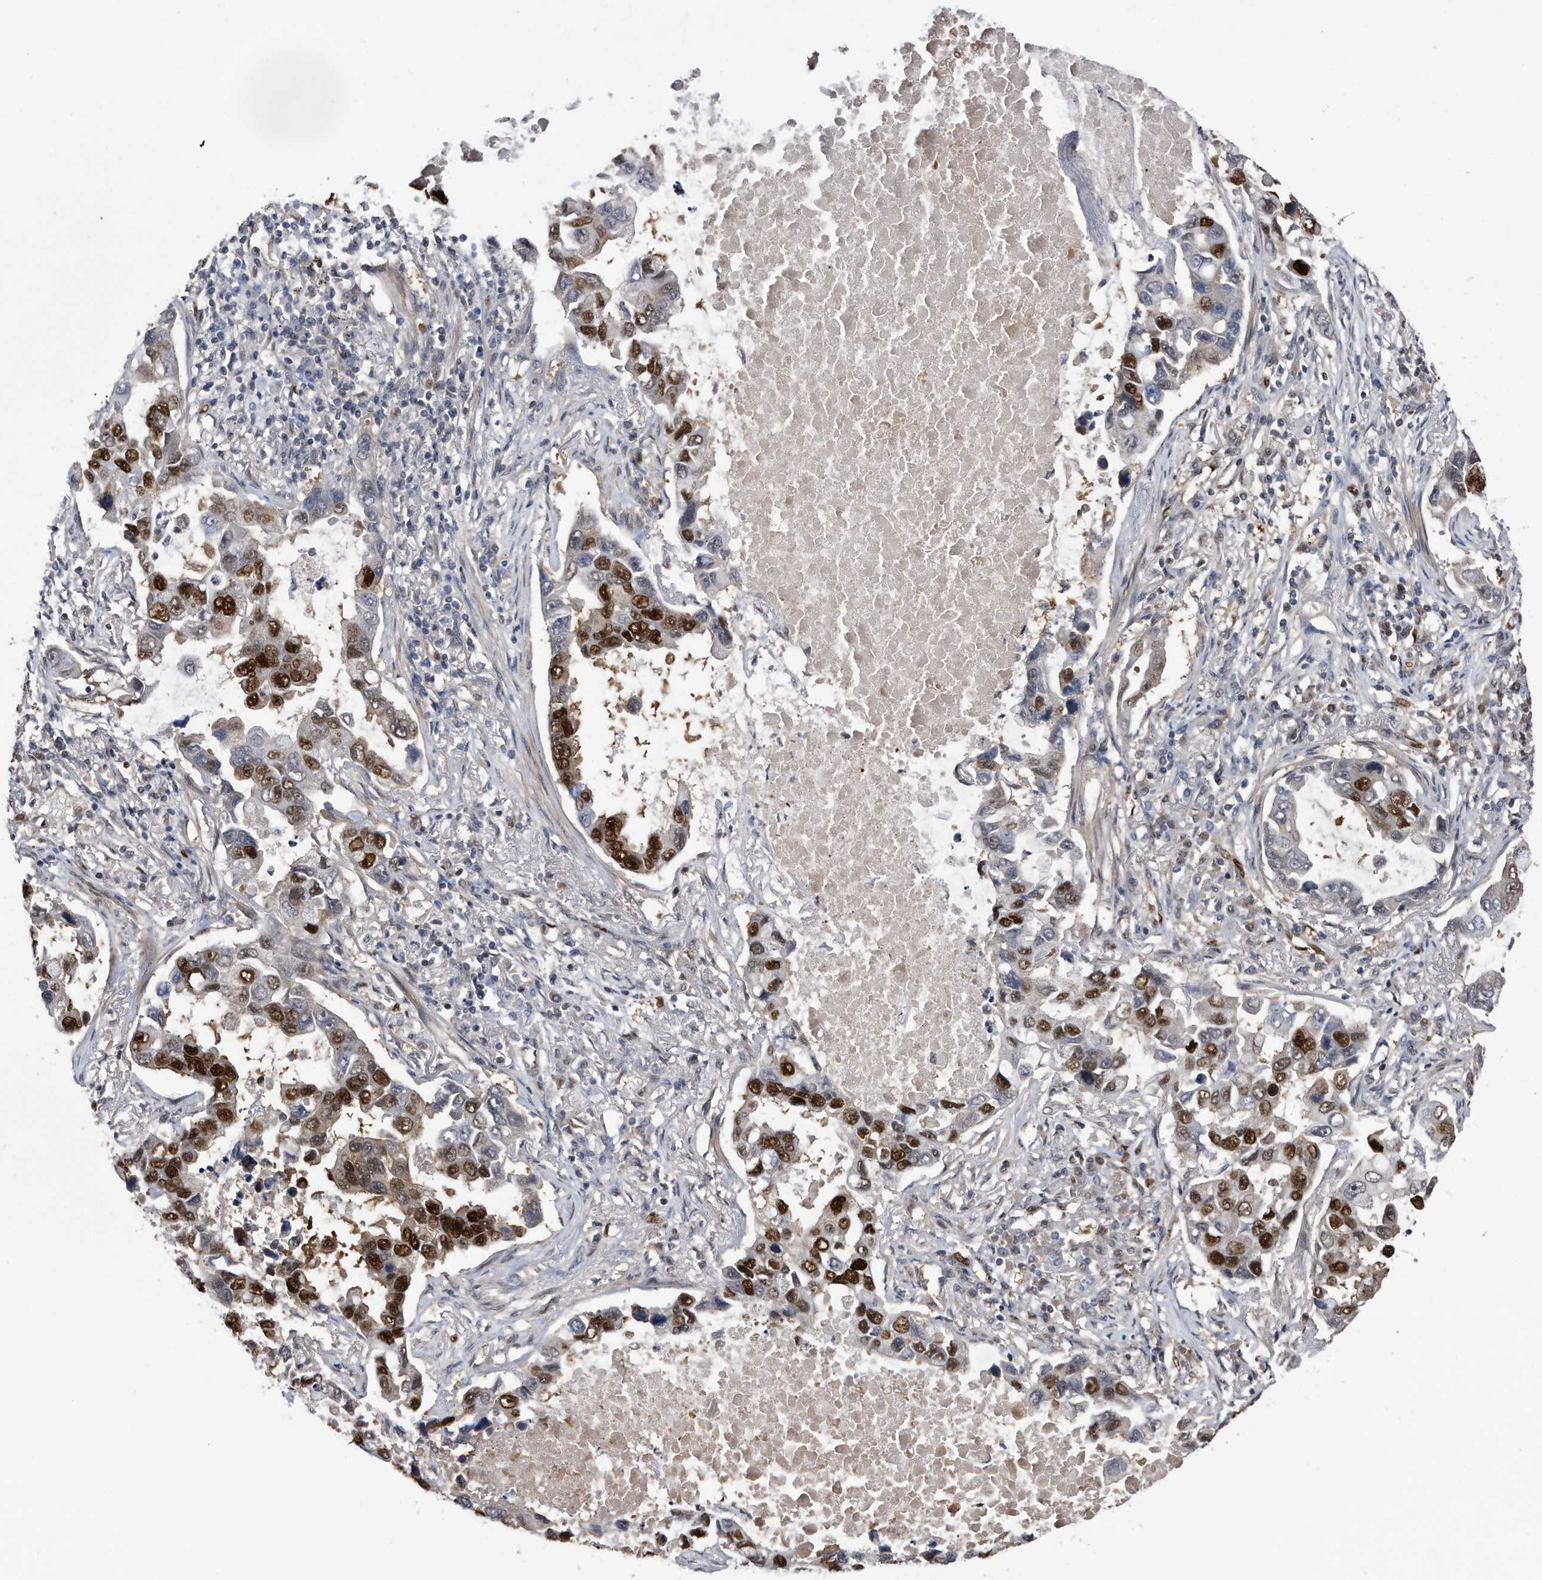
{"staining": {"intensity": "strong", "quantity": ">75%", "location": "nuclear"}, "tissue": "lung cancer", "cell_type": "Tumor cells", "image_type": "cancer", "snomed": [{"axis": "morphology", "description": "Adenocarcinoma, NOS"}, {"axis": "topography", "description": "Lung"}], "caption": "High-power microscopy captured an IHC image of lung cancer, revealing strong nuclear staining in approximately >75% of tumor cells.", "gene": "RAD23B", "patient": {"sex": "male", "age": 64}}